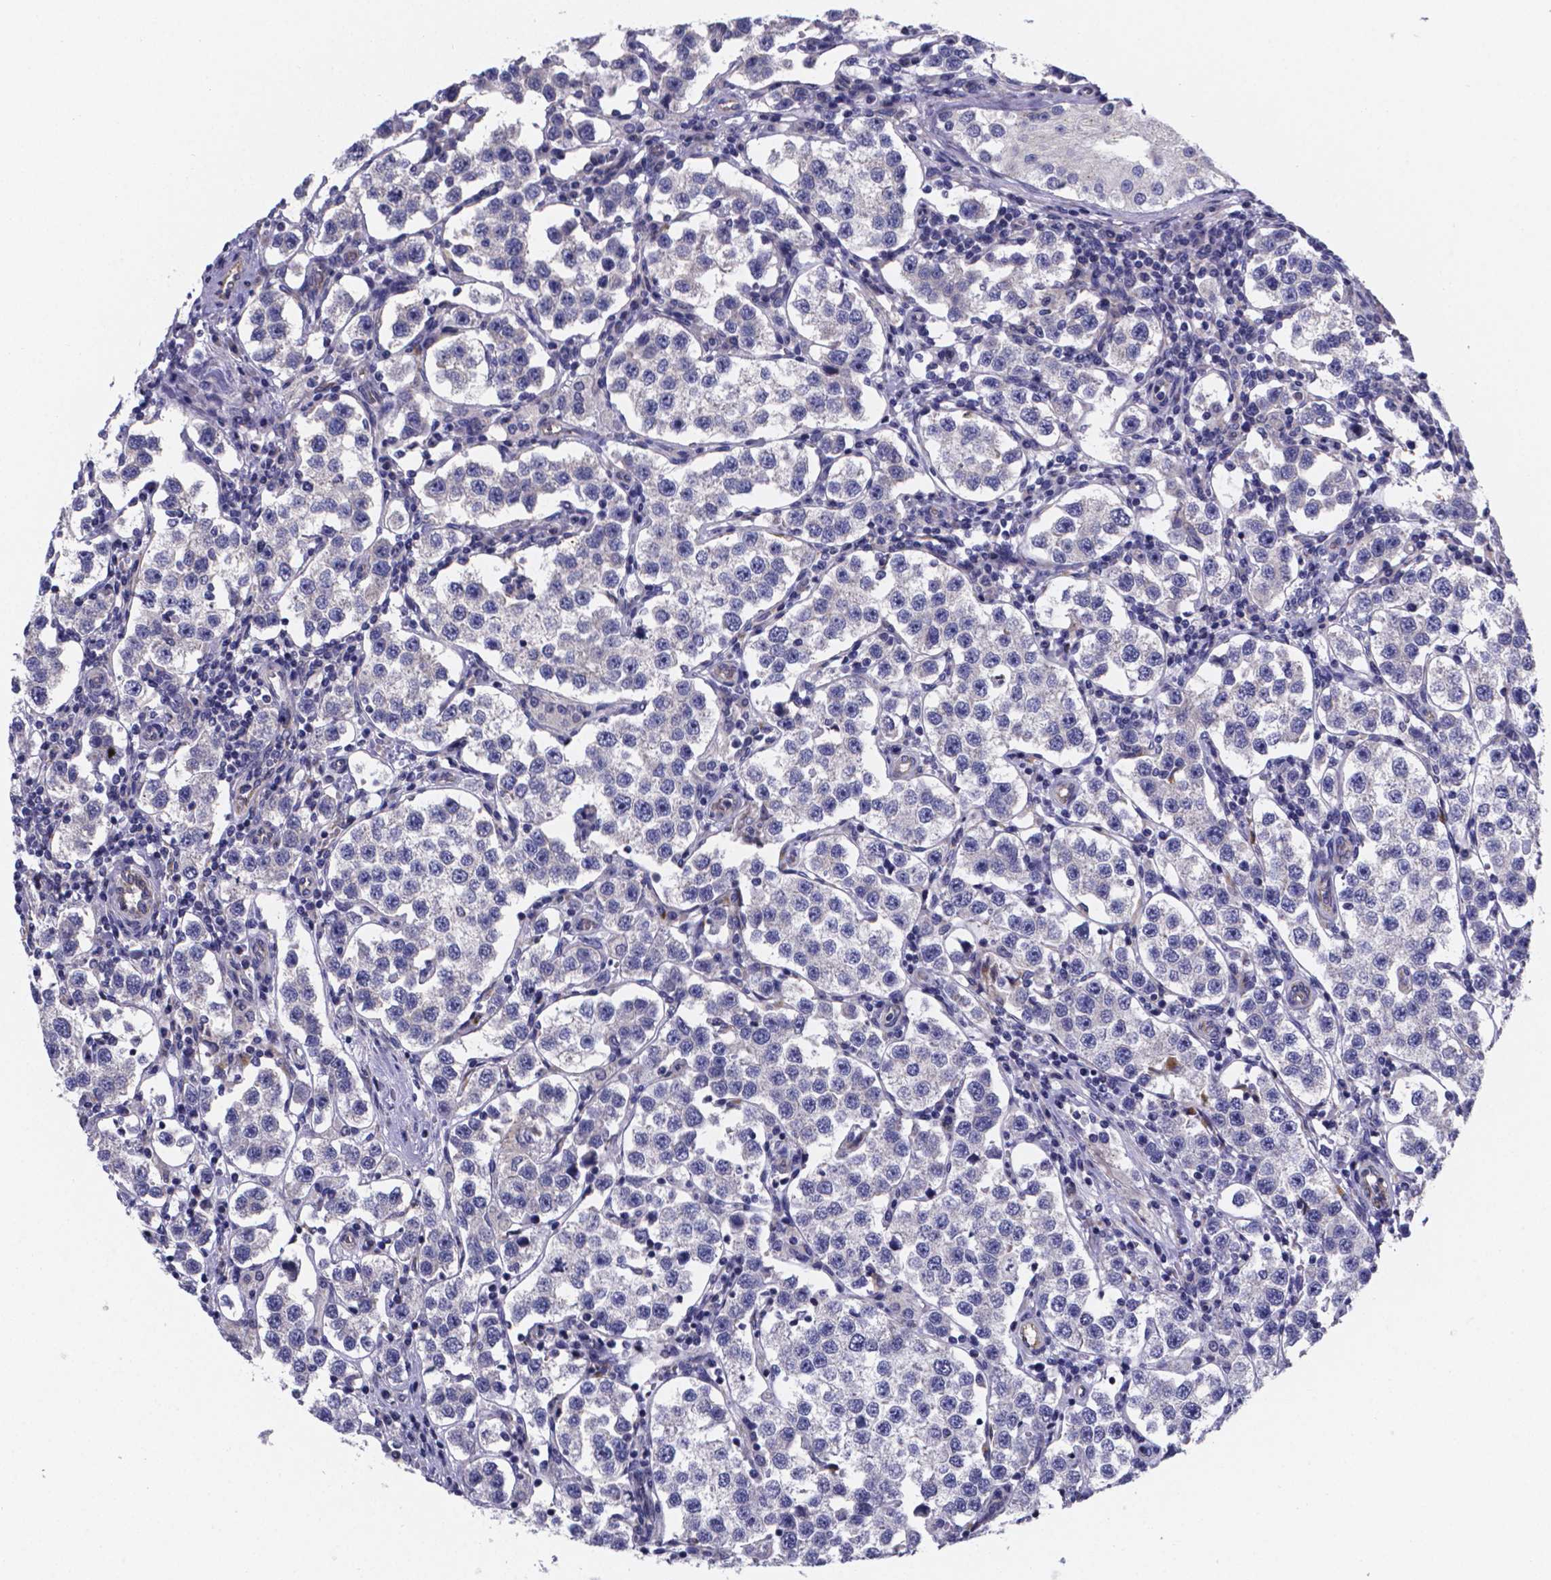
{"staining": {"intensity": "negative", "quantity": "none", "location": "none"}, "tissue": "testis cancer", "cell_type": "Tumor cells", "image_type": "cancer", "snomed": [{"axis": "morphology", "description": "Seminoma, NOS"}, {"axis": "topography", "description": "Testis"}], "caption": "Immunohistochemistry (IHC) micrograph of neoplastic tissue: human testis cancer stained with DAB (3,3'-diaminobenzidine) demonstrates no significant protein positivity in tumor cells.", "gene": "SFRP4", "patient": {"sex": "male", "age": 37}}